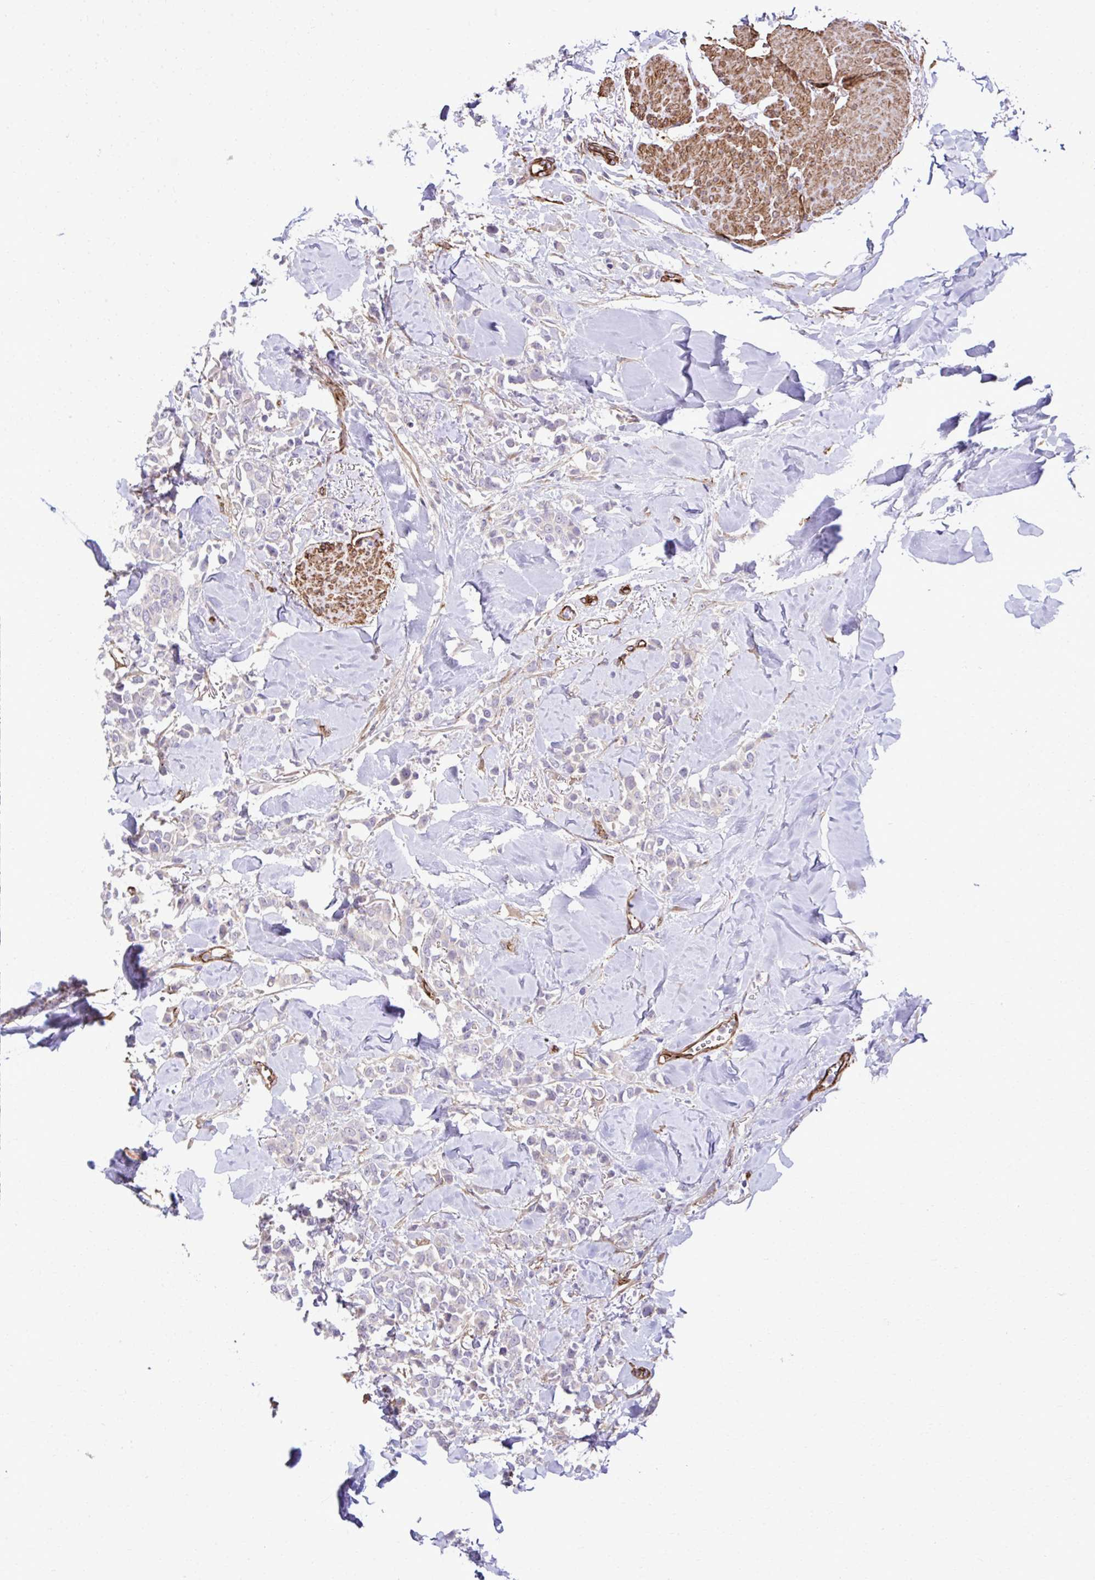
{"staining": {"intensity": "negative", "quantity": "none", "location": "none"}, "tissue": "breast cancer", "cell_type": "Tumor cells", "image_type": "cancer", "snomed": [{"axis": "morphology", "description": "Lobular carcinoma"}, {"axis": "topography", "description": "Breast"}], "caption": "This is a histopathology image of IHC staining of breast cancer (lobular carcinoma), which shows no staining in tumor cells. (Brightfield microscopy of DAB (3,3'-diaminobenzidine) immunohistochemistry at high magnification).", "gene": "TRIM52", "patient": {"sex": "female", "age": 91}}